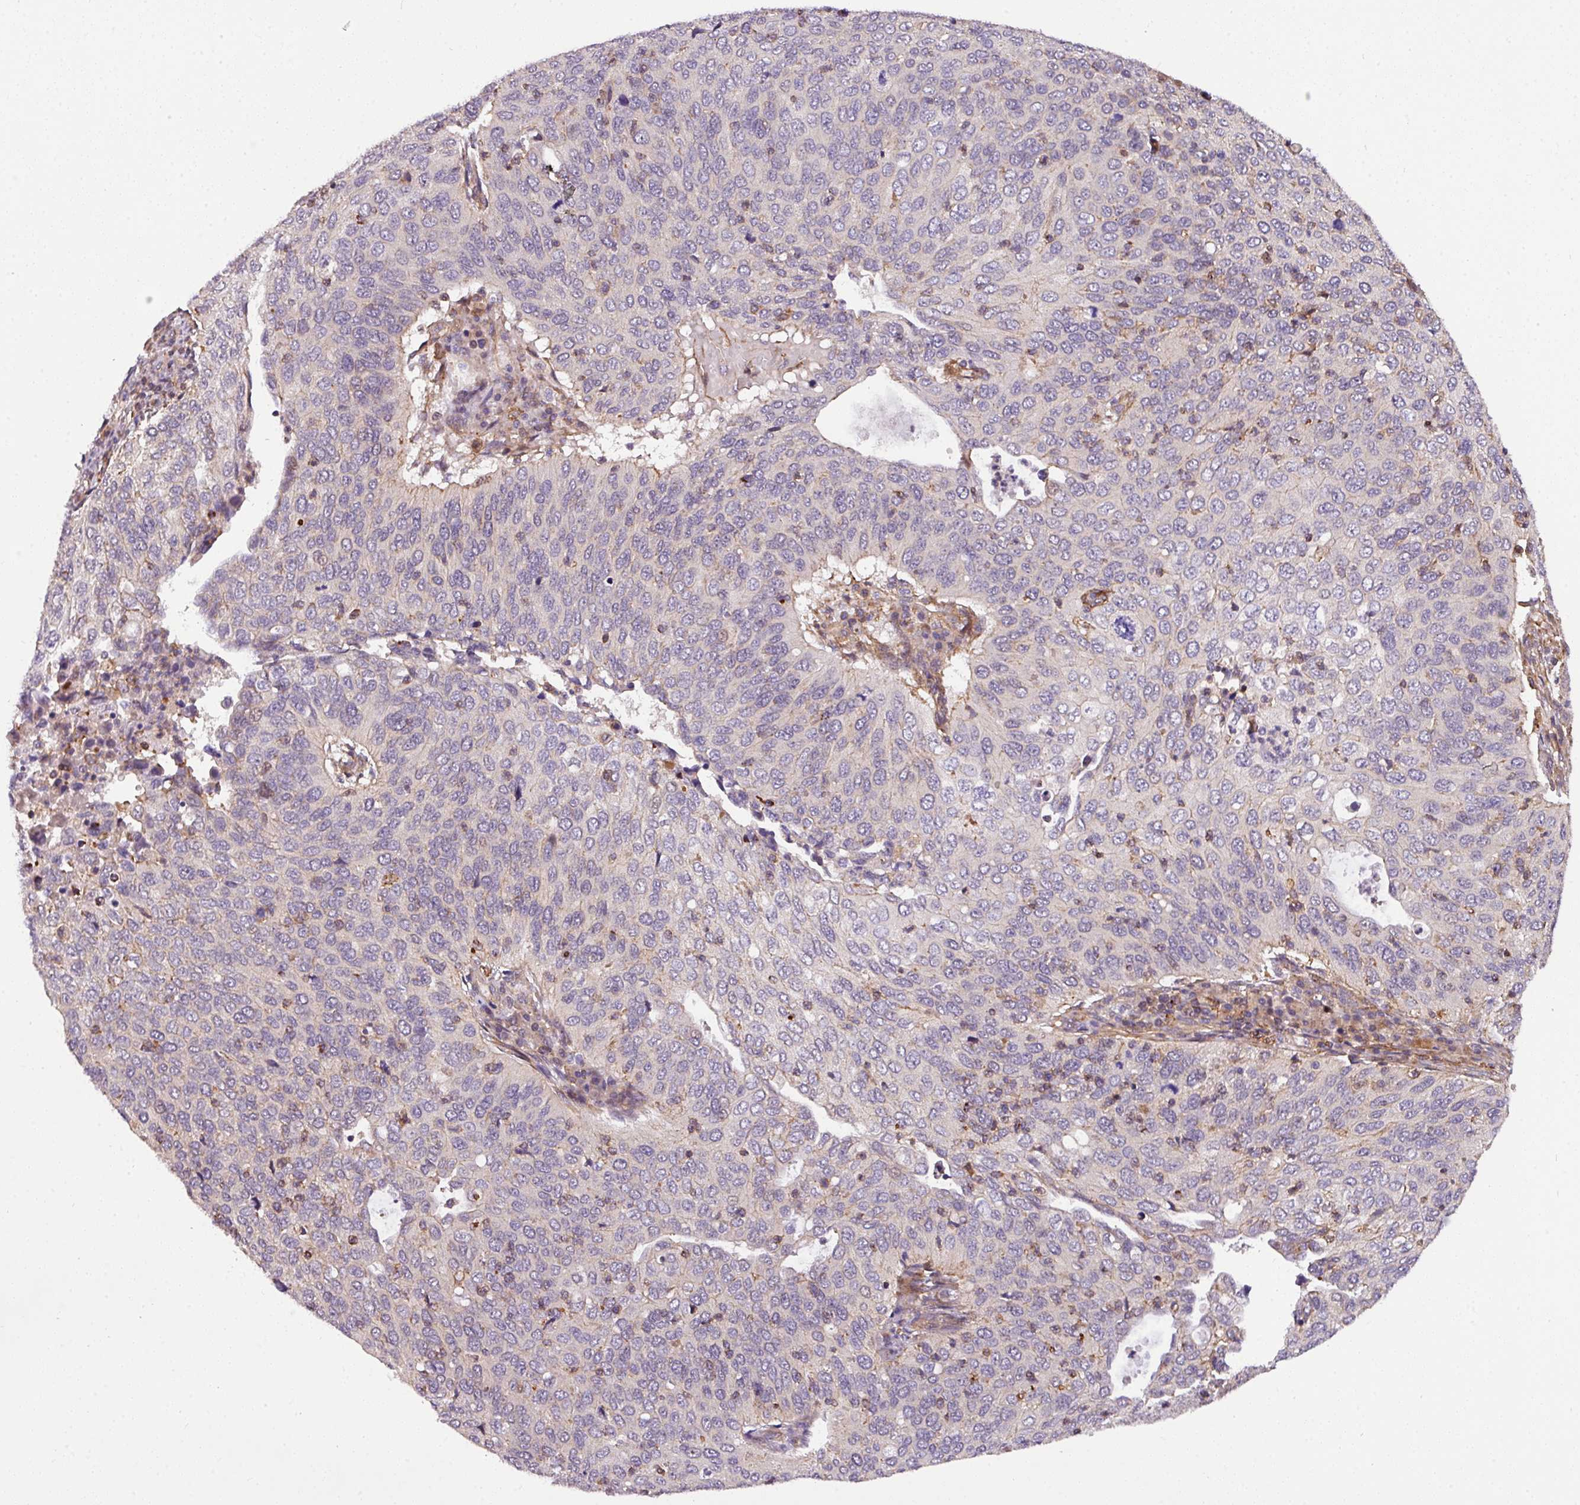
{"staining": {"intensity": "negative", "quantity": "none", "location": "none"}, "tissue": "cervical cancer", "cell_type": "Tumor cells", "image_type": "cancer", "snomed": [{"axis": "morphology", "description": "Squamous cell carcinoma, NOS"}, {"axis": "topography", "description": "Cervix"}], "caption": "The photomicrograph reveals no staining of tumor cells in cervical cancer (squamous cell carcinoma).", "gene": "CASS4", "patient": {"sex": "female", "age": 36}}